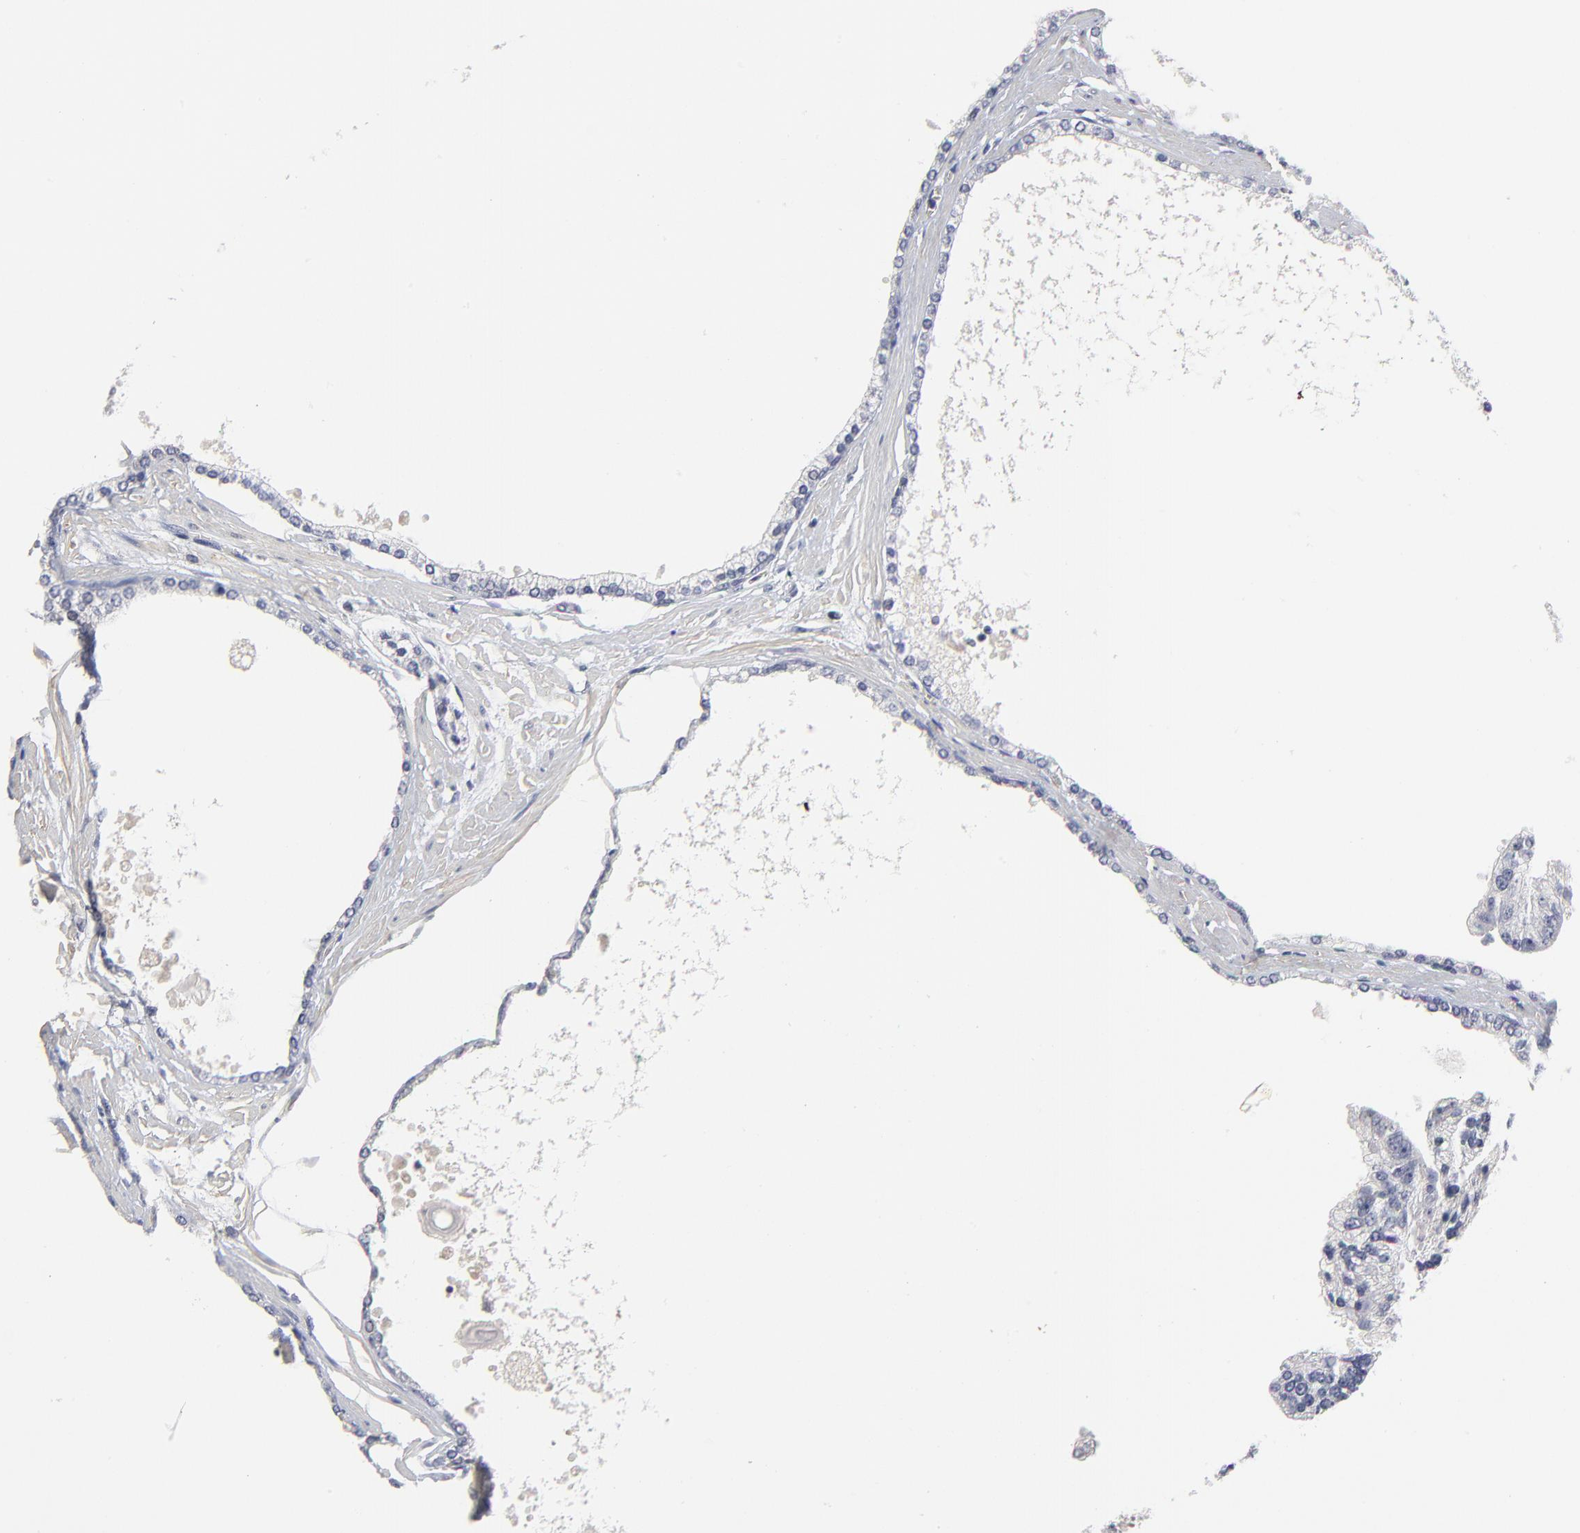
{"staining": {"intensity": "negative", "quantity": "none", "location": "none"}, "tissue": "prostate cancer", "cell_type": "Tumor cells", "image_type": "cancer", "snomed": [{"axis": "morphology", "description": "Adenocarcinoma, High grade"}, {"axis": "topography", "description": "Prostate"}], "caption": "A histopathology image of prostate cancer stained for a protein displays no brown staining in tumor cells. The staining is performed using DAB brown chromogen with nuclei counter-stained in using hematoxylin.", "gene": "MAGEA10", "patient": {"sex": "male", "age": 71}}